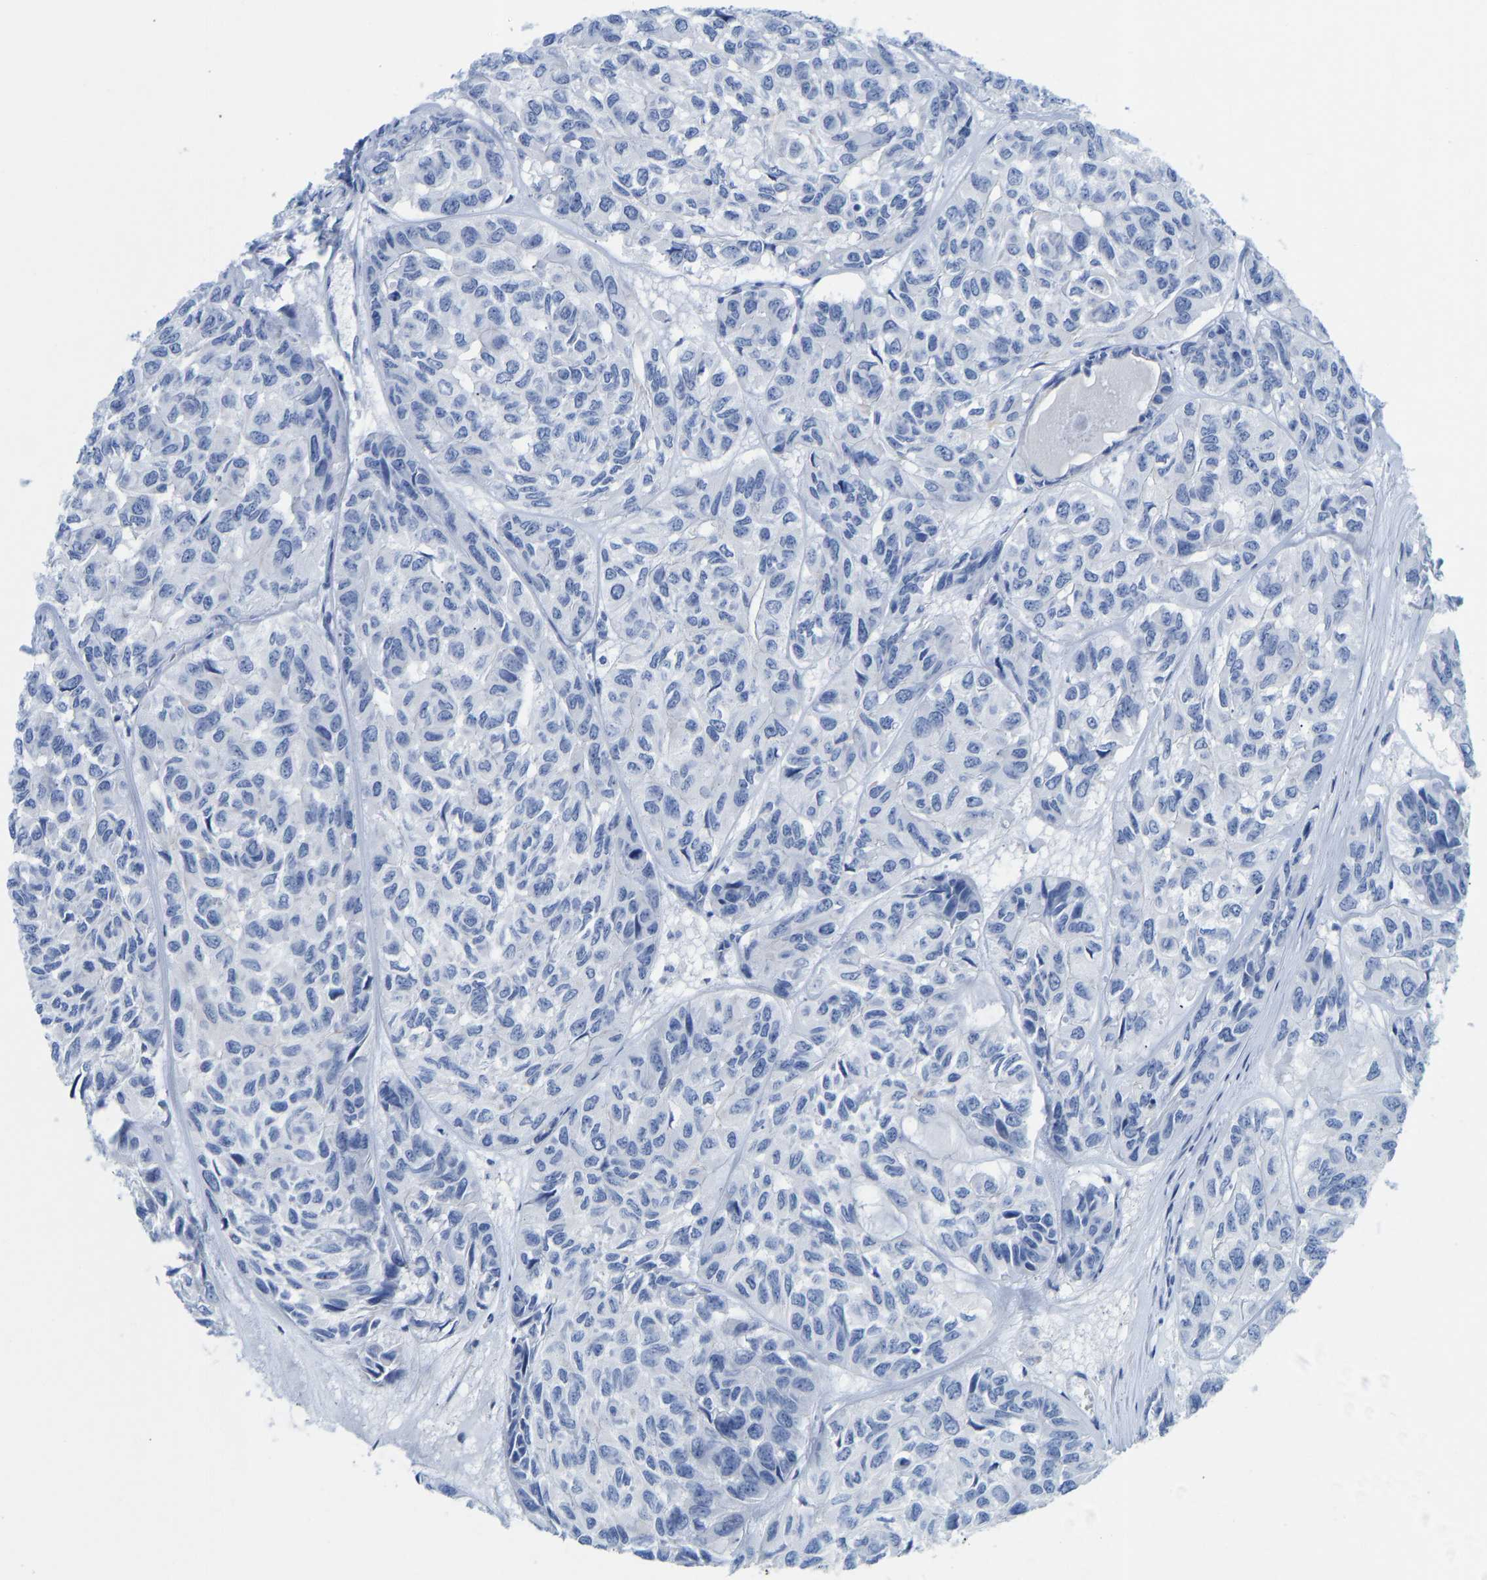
{"staining": {"intensity": "negative", "quantity": "none", "location": "none"}, "tissue": "head and neck cancer", "cell_type": "Tumor cells", "image_type": "cancer", "snomed": [{"axis": "morphology", "description": "Adenocarcinoma, NOS"}, {"axis": "topography", "description": "Salivary gland, NOS"}, {"axis": "topography", "description": "Head-Neck"}], "caption": "Immunohistochemical staining of head and neck cancer displays no significant expression in tumor cells. Nuclei are stained in blue.", "gene": "NKAIN3", "patient": {"sex": "female", "age": 76}}